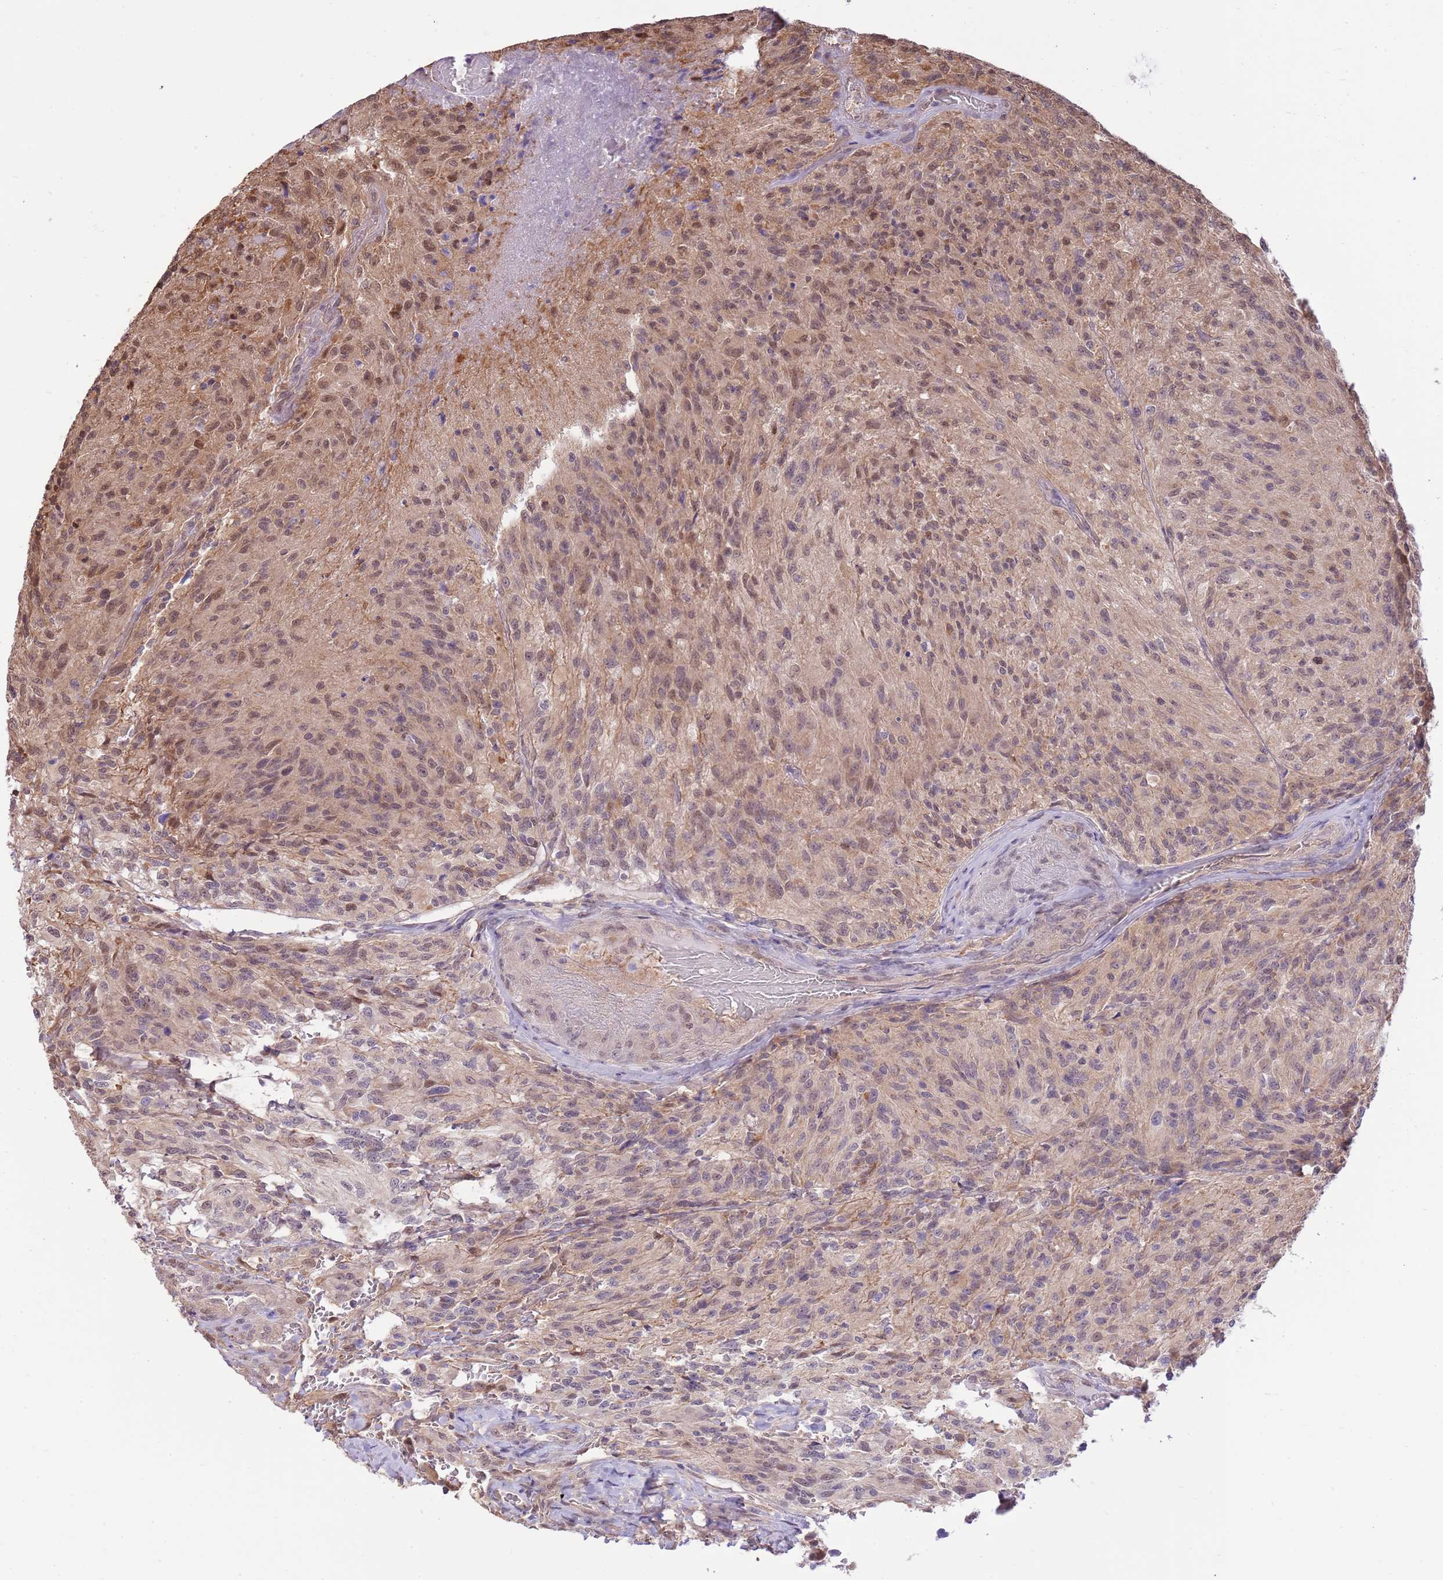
{"staining": {"intensity": "weak", "quantity": "25%-75%", "location": "cytoplasmic/membranous,nuclear"}, "tissue": "glioma", "cell_type": "Tumor cells", "image_type": "cancer", "snomed": [{"axis": "morphology", "description": "Normal tissue, NOS"}, {"axis": "morphology", "description": "Glioma, malignant, High grade"}, {"axis": "topography", "description": "Cerebral cortex"}], "caption": "DAB immunohistochemical staining of human glioma demonstrates weak cytoplasmic/membranous and nuclear protein positivity in approximately 25%-75% of tumor cells.", "gene": "NSFL1C", "patient": {"sex": "male", "age": 56}}